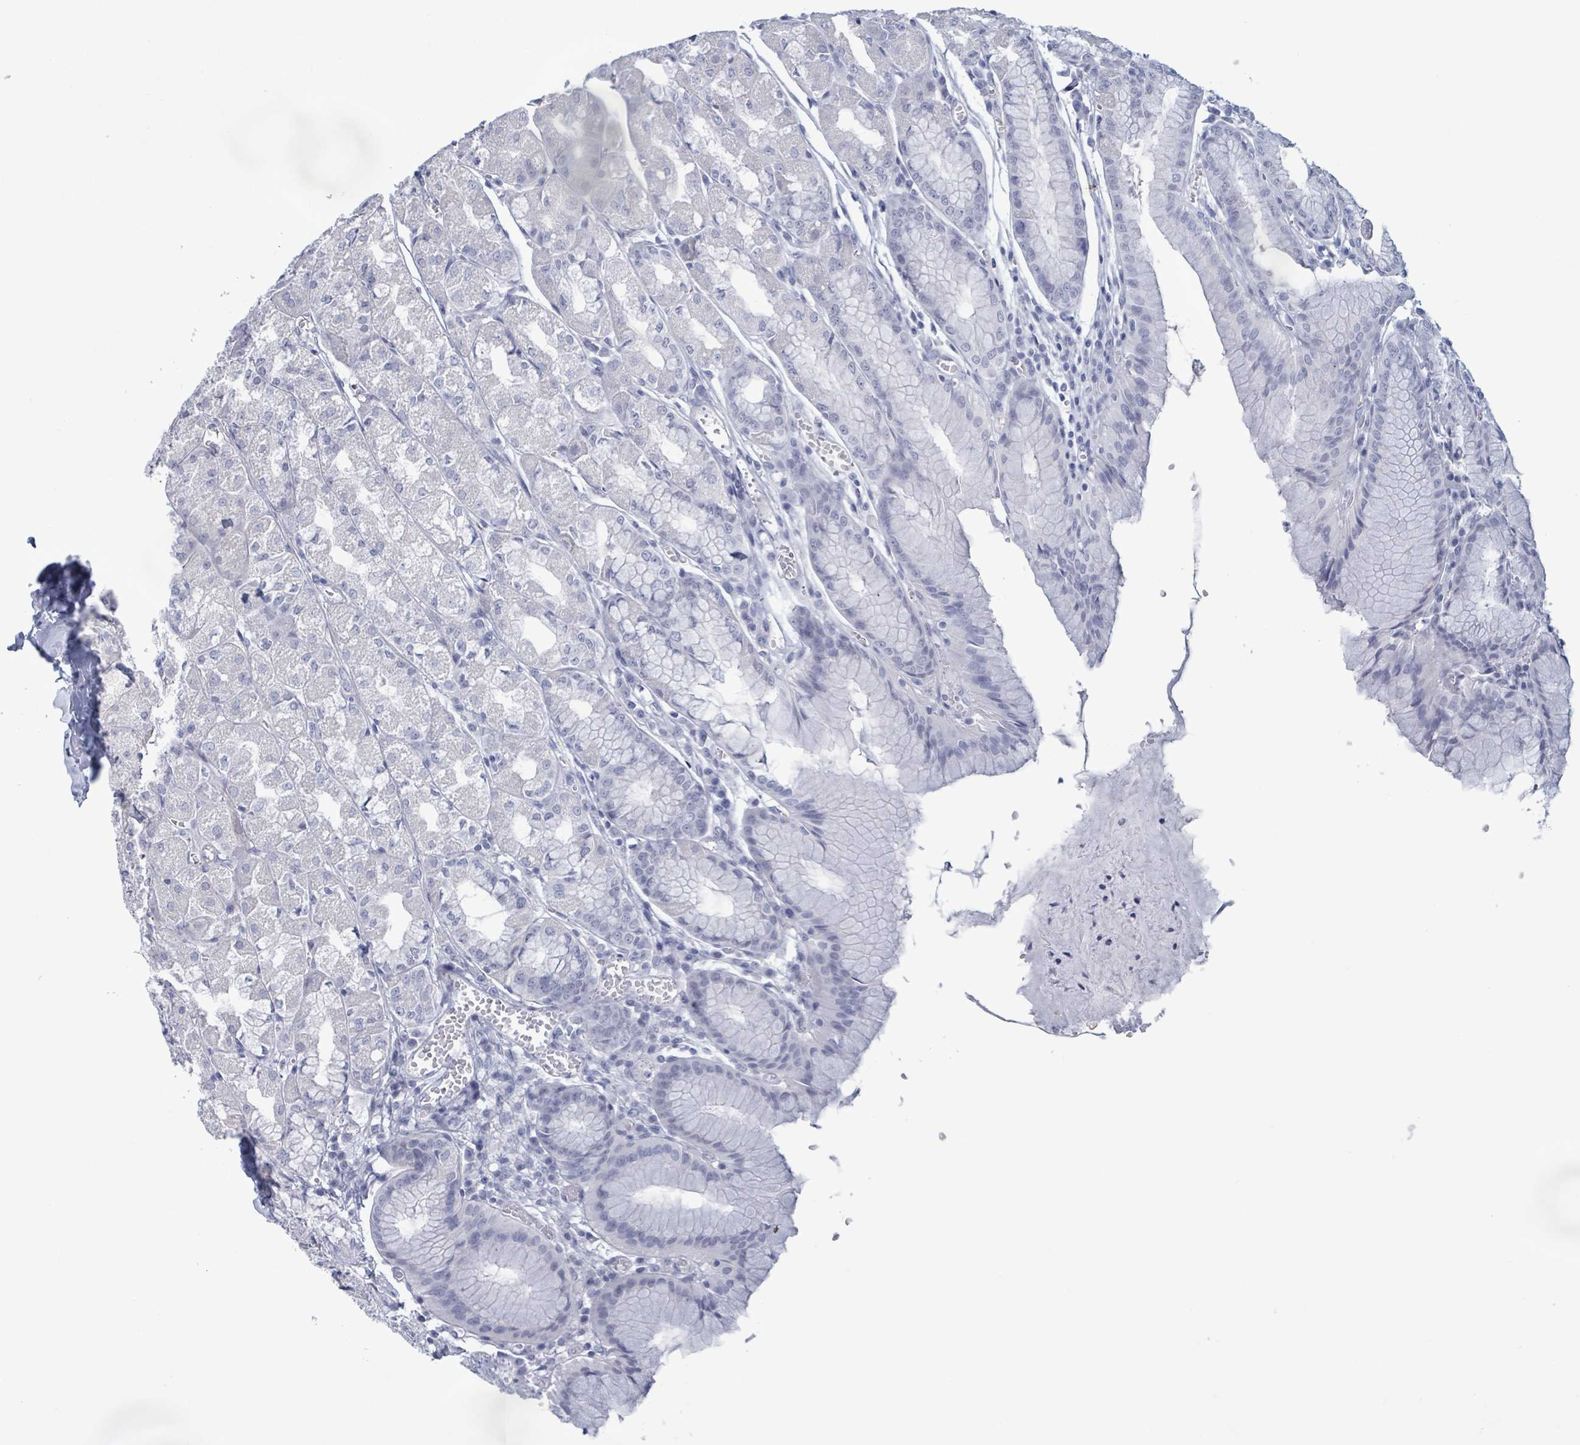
{"staining": {"intensity": "negative", "quantity": "none", "location": "none"}, "tissue": "stomach", "cell_type": "Glandular cells", "image_type": "normal", "snomed": [{"axis": "morphology", "description": "Normal tissue, NOS"}, {"axis": "topography", "description": "Stomach"}], "caption": "This histopathology image is of unremarkable stomach stained with immunohistochemistry to label a protein in brown with the nuclei are counter-stained blue. There is no staining in glandular cells.", "gene": "ZNF771", "patient": {"sex": "male", "age": 55}}